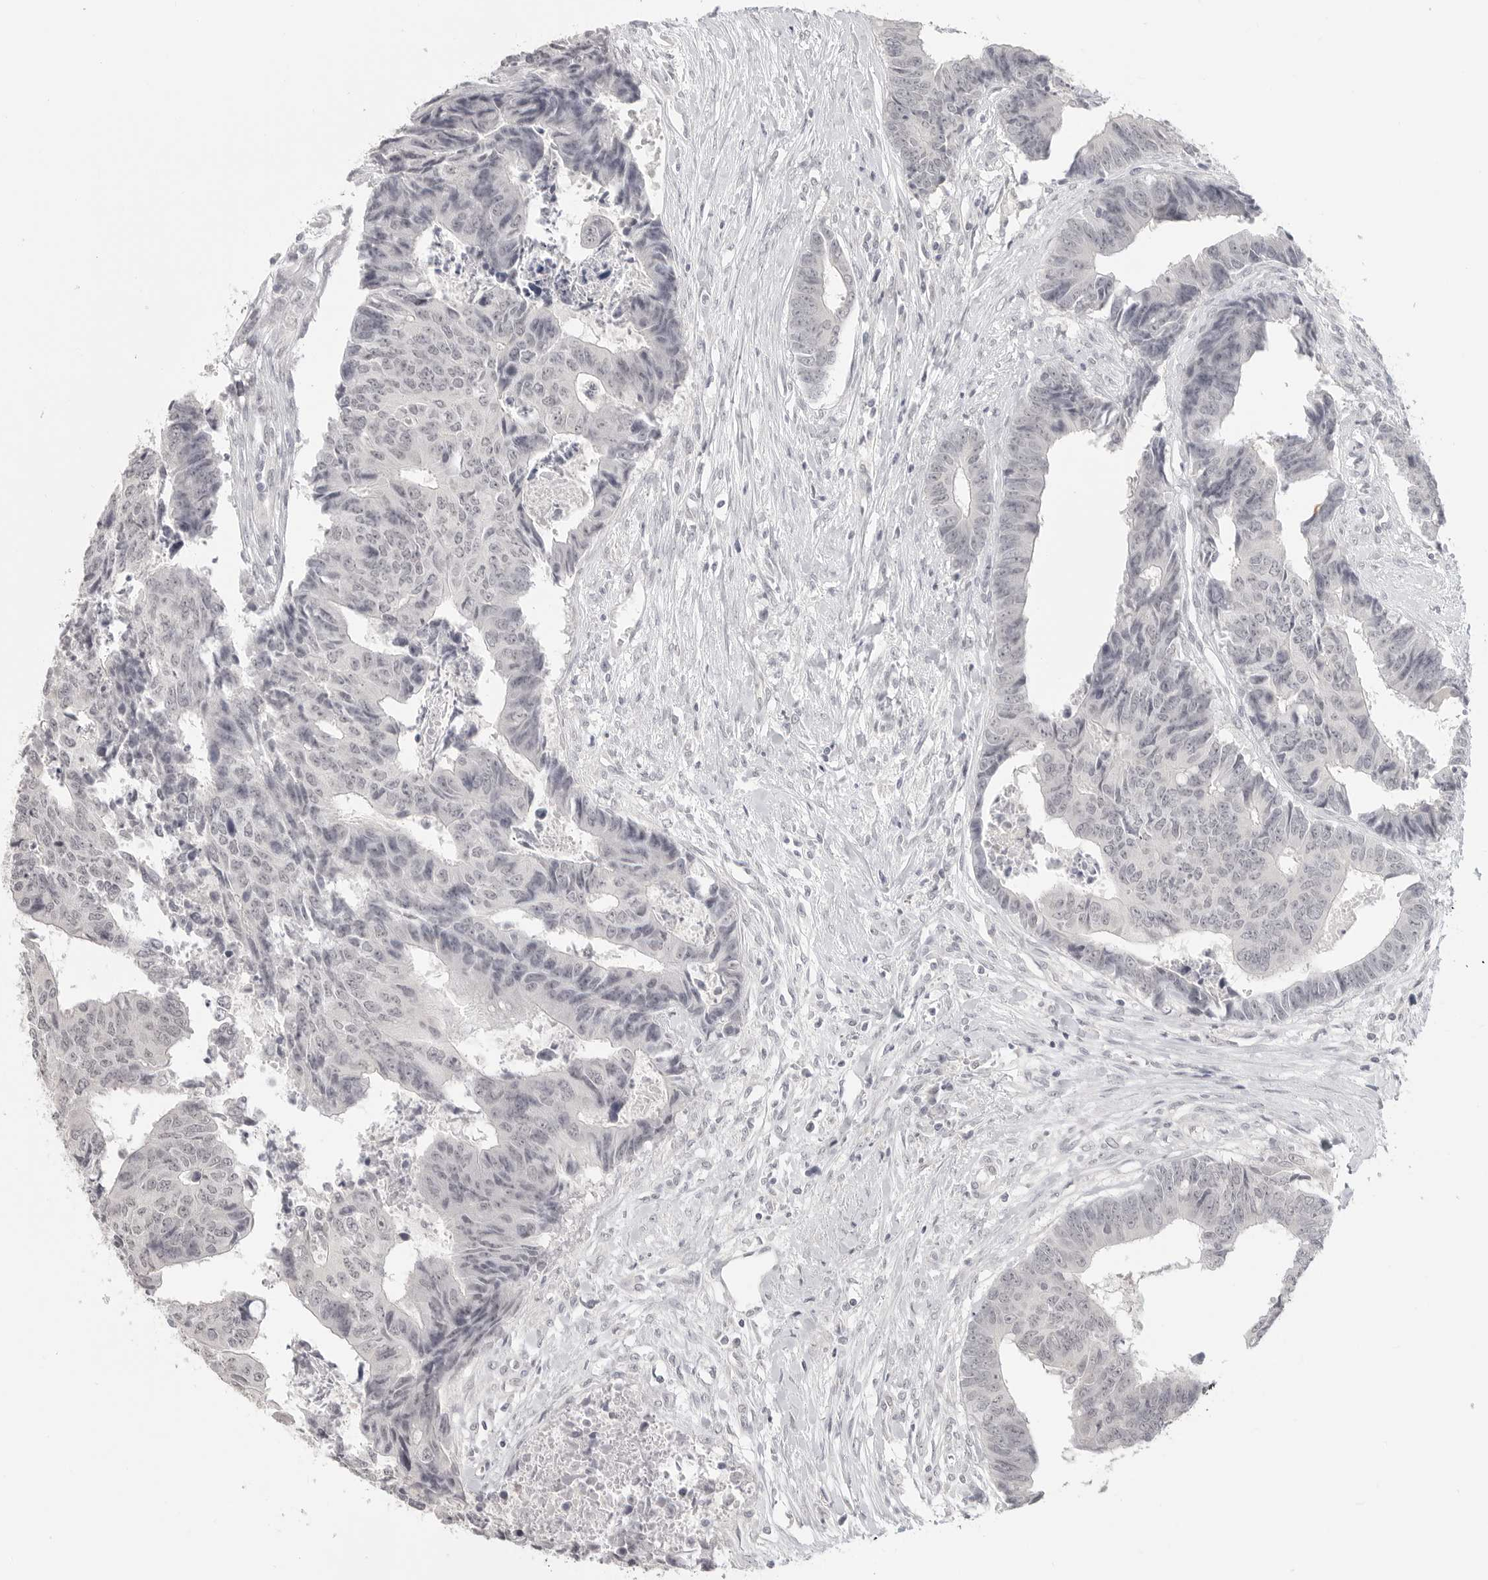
{"staining": {"intensity": "negative", "quantity": "none", "location": "none"}, "tissue": "colorectal cancer", "cell_type": "Tumor cells", "image_type": "cancer", "snomed": [{"axis": "morphology", "description": "Adenocarcinoma, NOS"}, {"axis": "topography", "description": "Rectum"}], "caption": "Immunohistochemistry (IHC) photomicrograph of human colorectal cancer (adenocarcinoma) stained for a protein (brown), which shows no staining in tumor cells. Brightfield microscopy of IHC stained with DAB (brown) and hematoxylin (blue), captured at high magnification.", "gene": "KLK11", "patient": {"sex": "male", "age": 84}}